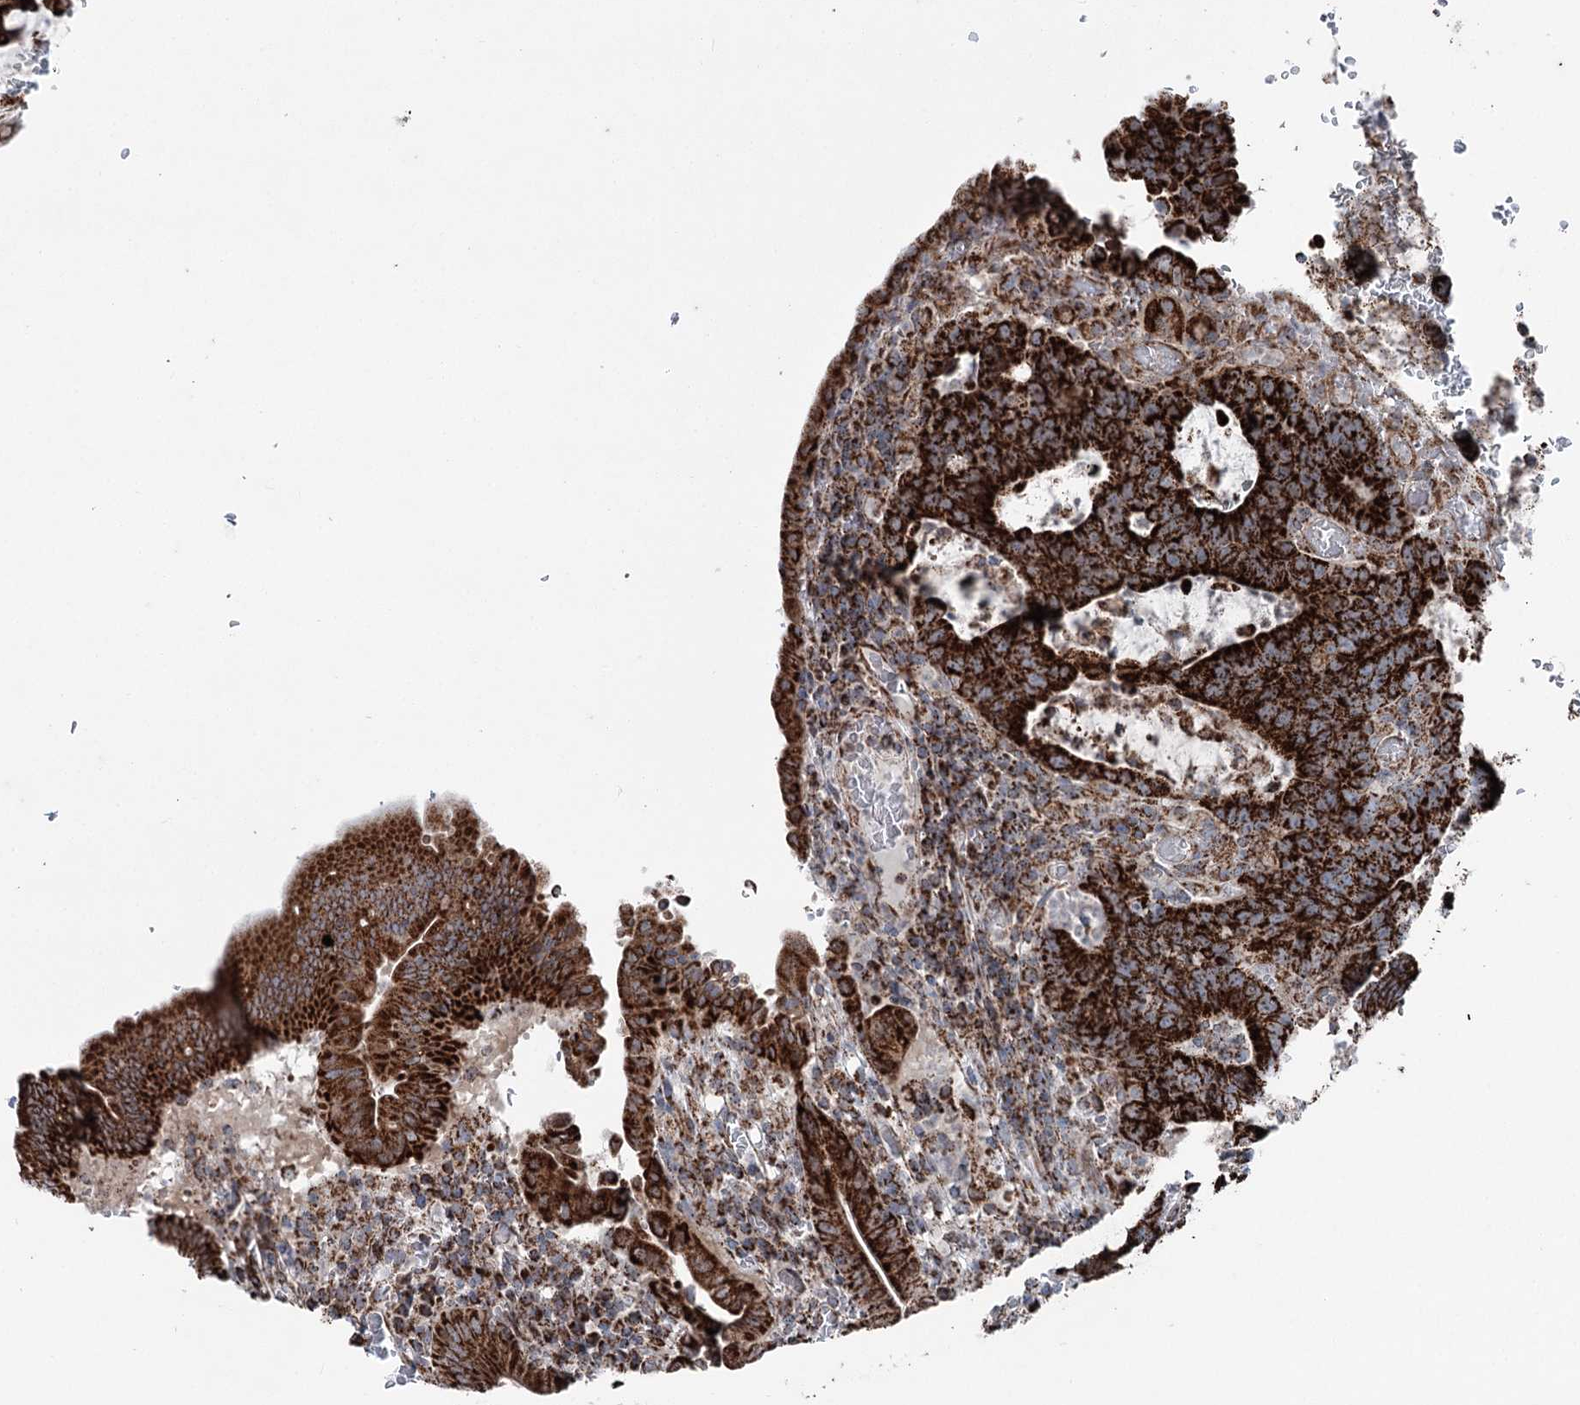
{"staining": {"intensity": "strong", "quantity": ">75%", "location": "cytoplasmic/membranous"}, "tissue": "colorectal cancer", "cell_type": "Tumor cells", "image_type": "cancer", "snomed": [{"axis": "morphology", "description": "Normal tissue, NOS"}, {"axis": "morphology", "description": "Adenocarcinoma, NOS"}, {"axis": "topography", "description": "Colon"}], "caption": "Protein expression analysis of adenocarcinoma (colorectal) reveals strong cytoplasmic/membranous expression in approximately >75% of tumor cells.", "gene": "UCN3", "patient": {"sex": "female", "age": 75}}